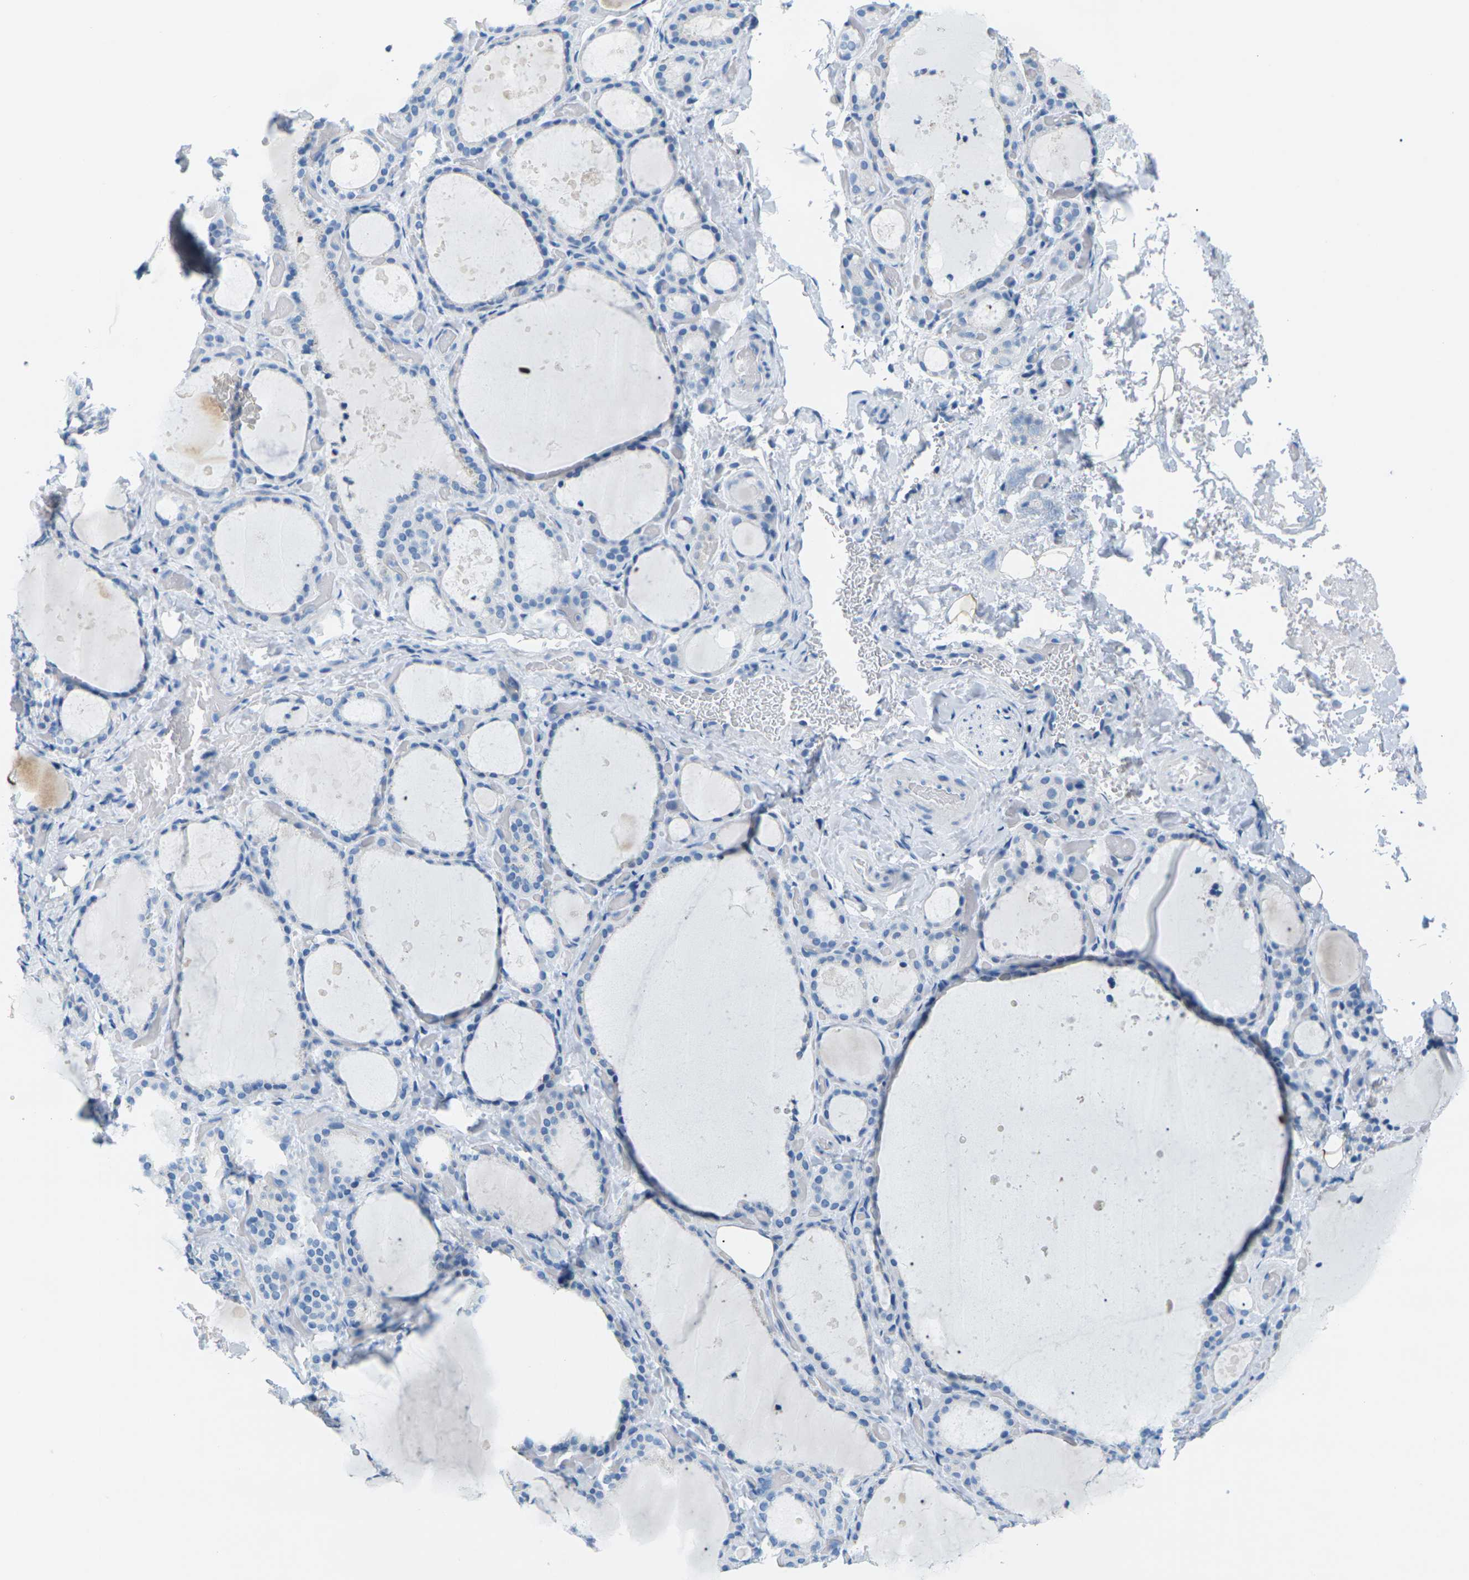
{"staining": {"intensity": "negative", "quantity": "none", "location": "none"}, "tissue": "thyroid gland", "cell_type": "Glandular cells", "image_type": "normal", "snomed": [{"axis": "morphology", "description": "Normal tissue, NOS"}, {"axis": "topography", "description": "Thyroid gland"}], "caption": "IHC micrograph of unremarkable thyroid gland: thyroid gland stained with DAB (3,3'-diaminobenzidine) demonstrates no significant protein expression in glandular cells. (DAB (3,3'-diaminobenzidine) IHC with hematoxylin counter stain).", "gene": "SLC12A1", "patient": {"sex": "female", "age": 44}}